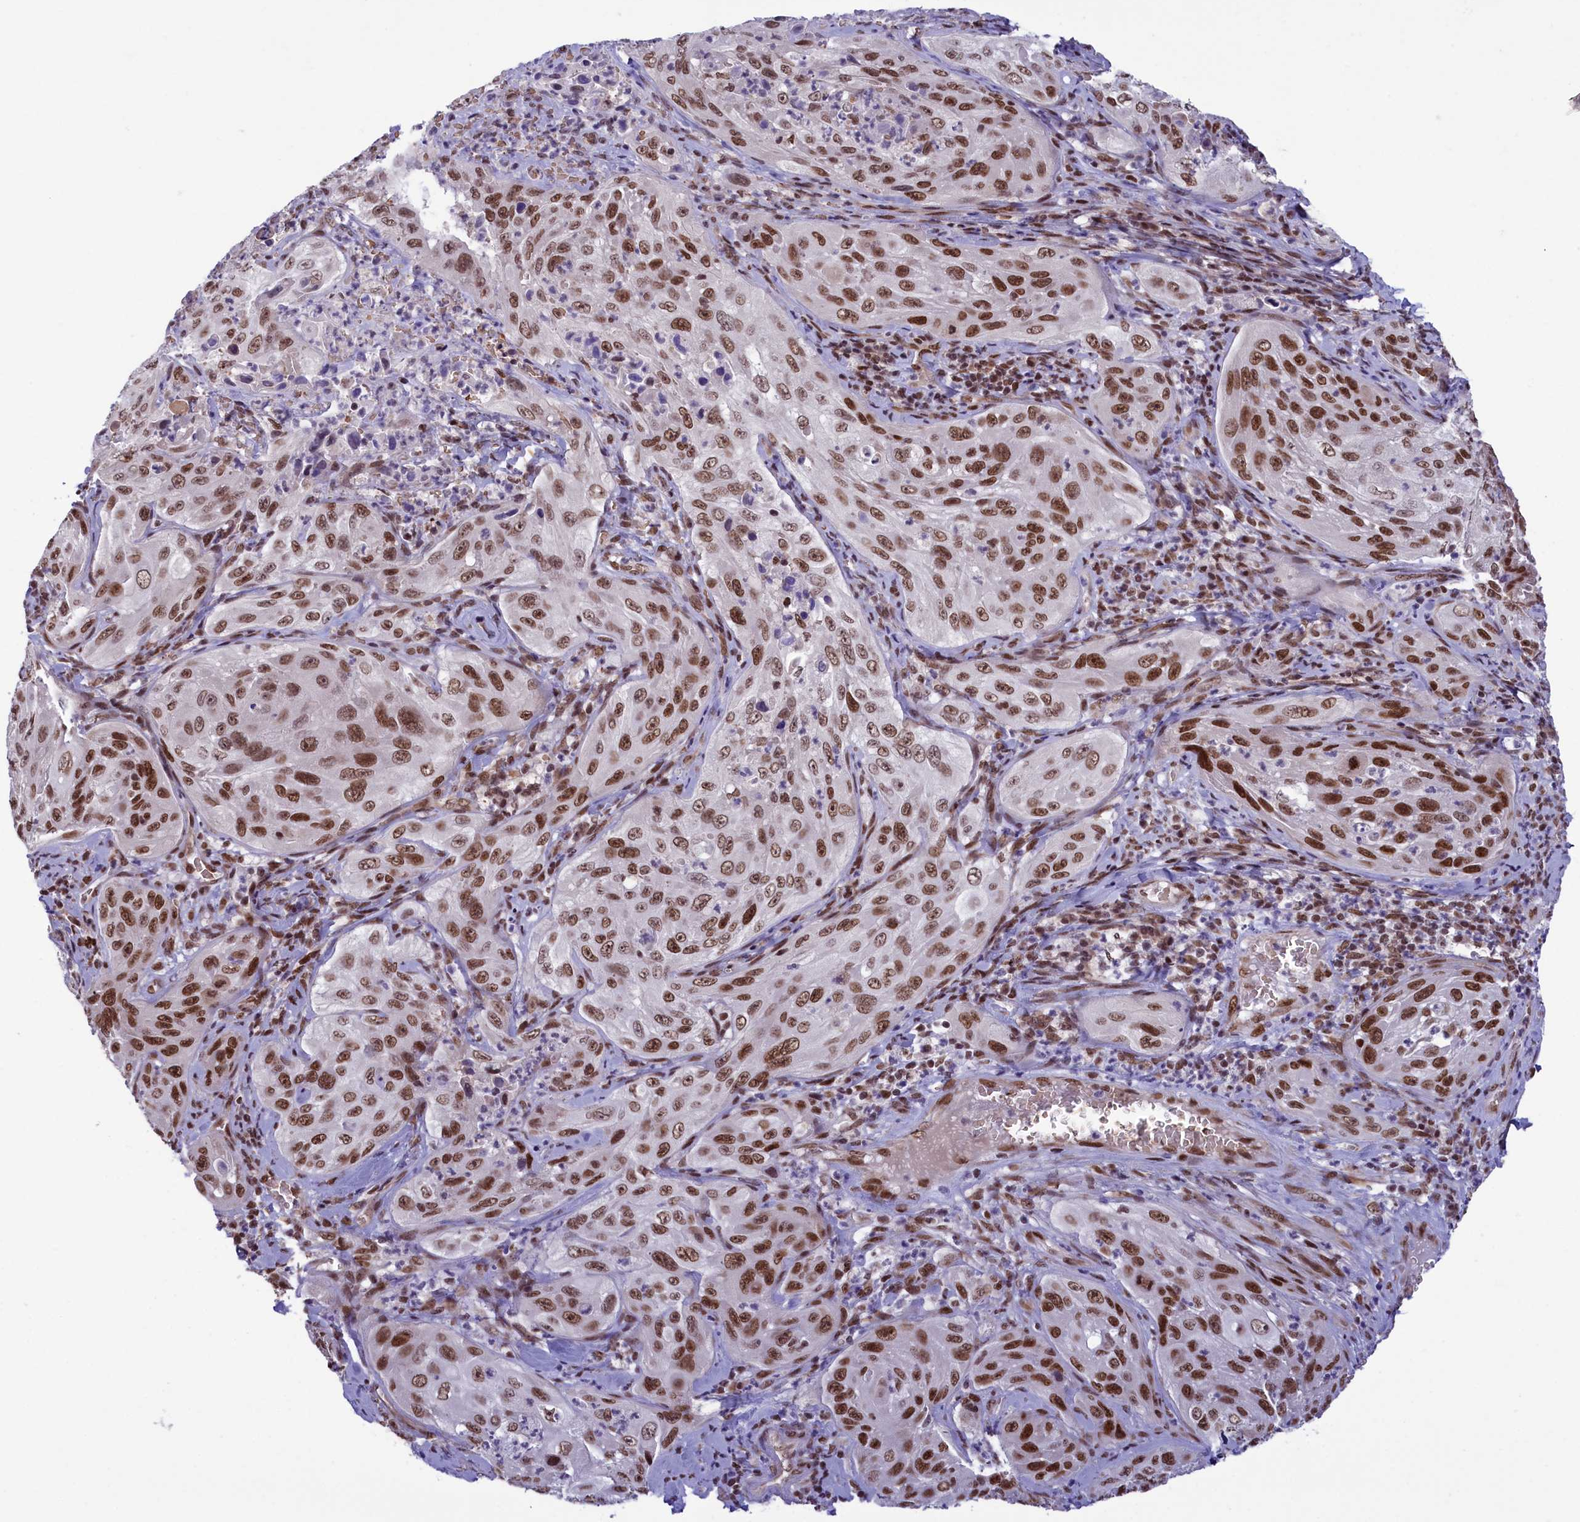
{"staining": {"intensity": "strong", "quantity": ">75%", "location": "nuclear"}, "tissue": "cervical cancer", "cell_type": "Tumor cells", "image_type": "cancer", "snomed": [{"axis": "morphology", "description": "Squamous cell carcinoma, NOS"}, {"axis": "topography", "description": "Cervix"}], "caption": "Strong nuclear protein staining is identified in about >75% of tumor cells in squamous cell carcinoma (cervical).", "gene": "MPHOSPH8", "patient": {"sex": "female", "age": 42}}